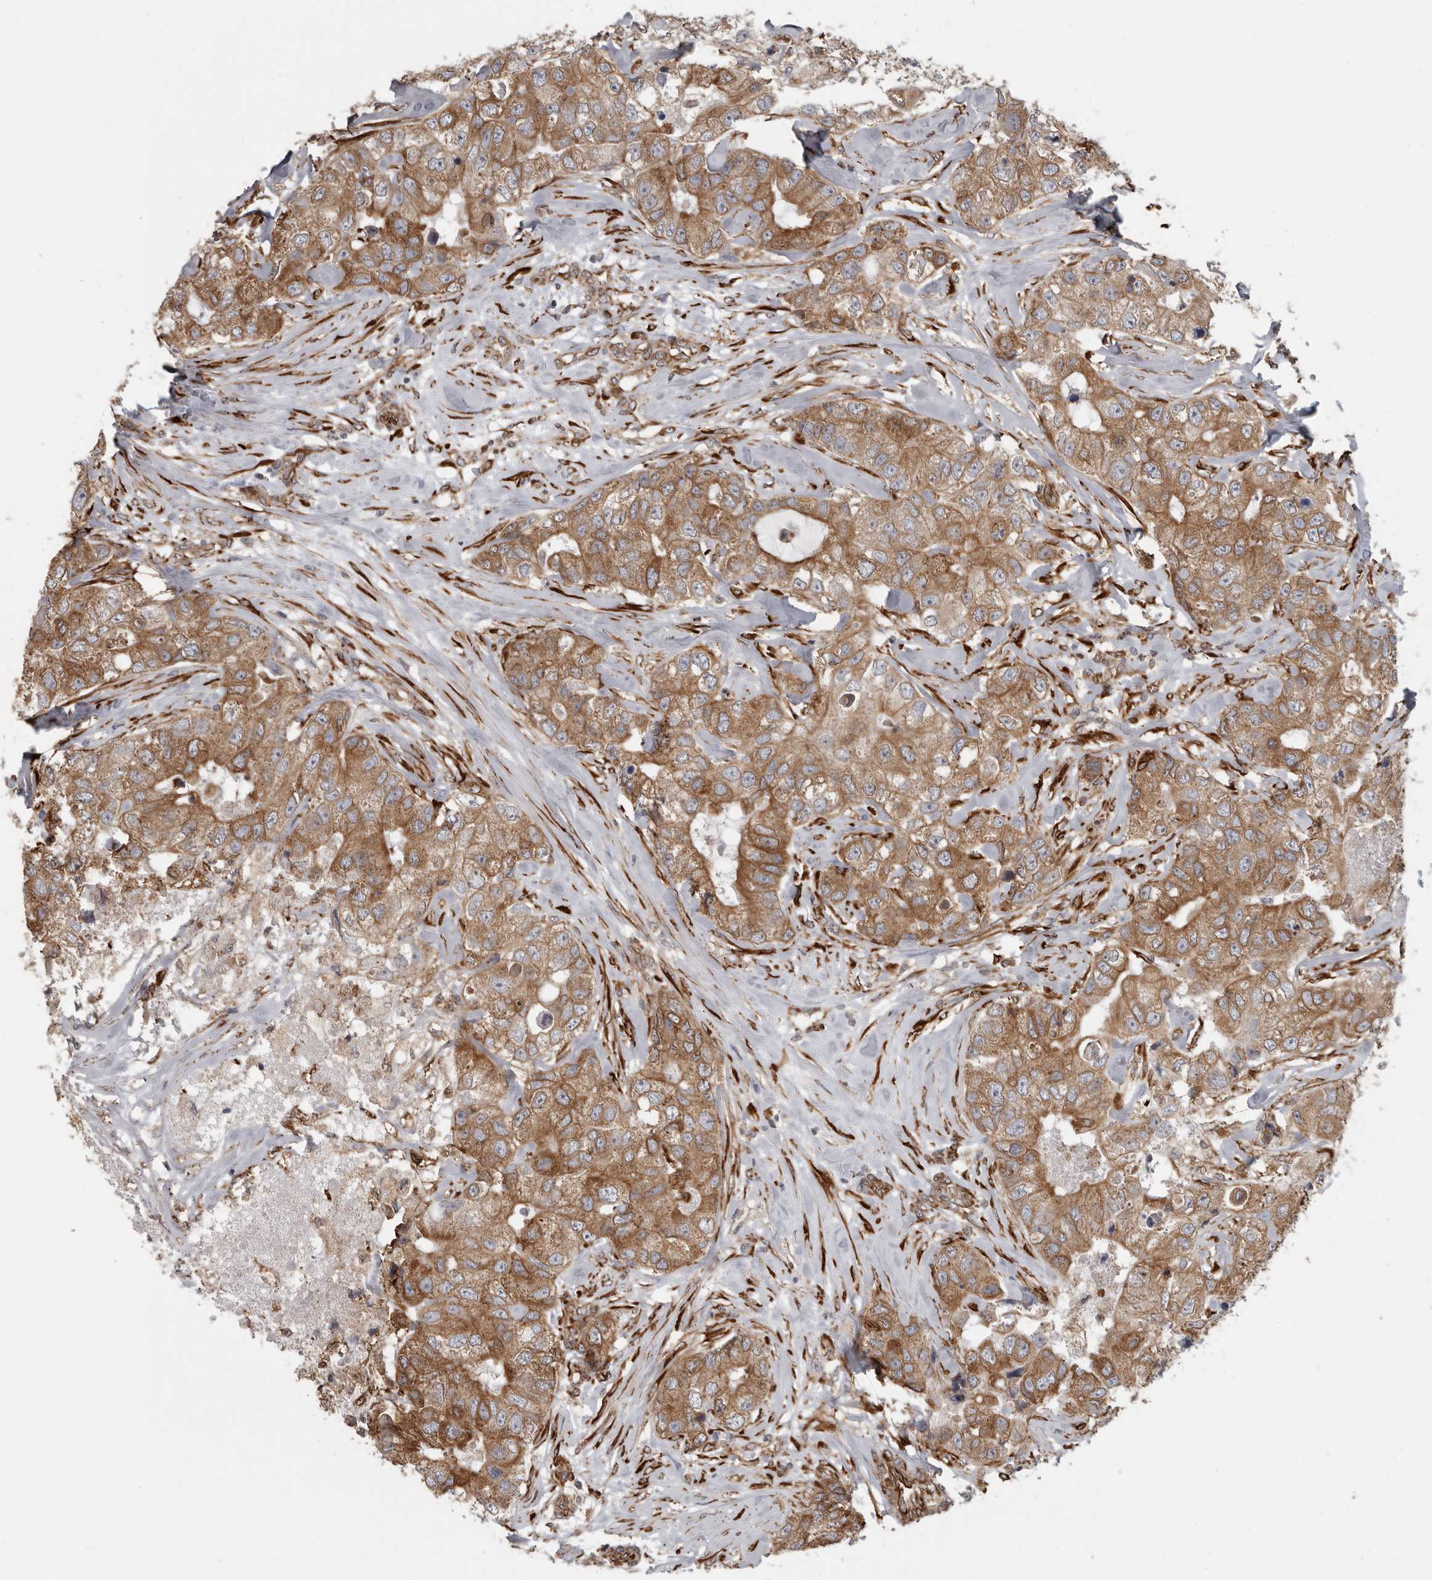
{"staining": {"intensity": "moderate", "quantity": ">75%", "location": "cytoplasmic/membranous"}, "tissue": "breast cancer", "cell_type": "Tumor cells", "image_type": "cancer", "snomed": [{"axis": "morphology", "description": "Duct carcinoma"}, {"axis": "topography", "description": "Breast"}], "caption": "A brown stain labels moderate cytoplasmic/membranous positivity of a protein in human breast cancer tumor cells.", "gene": "CEP350", "patient": {"sex": "female", "age": 62}}